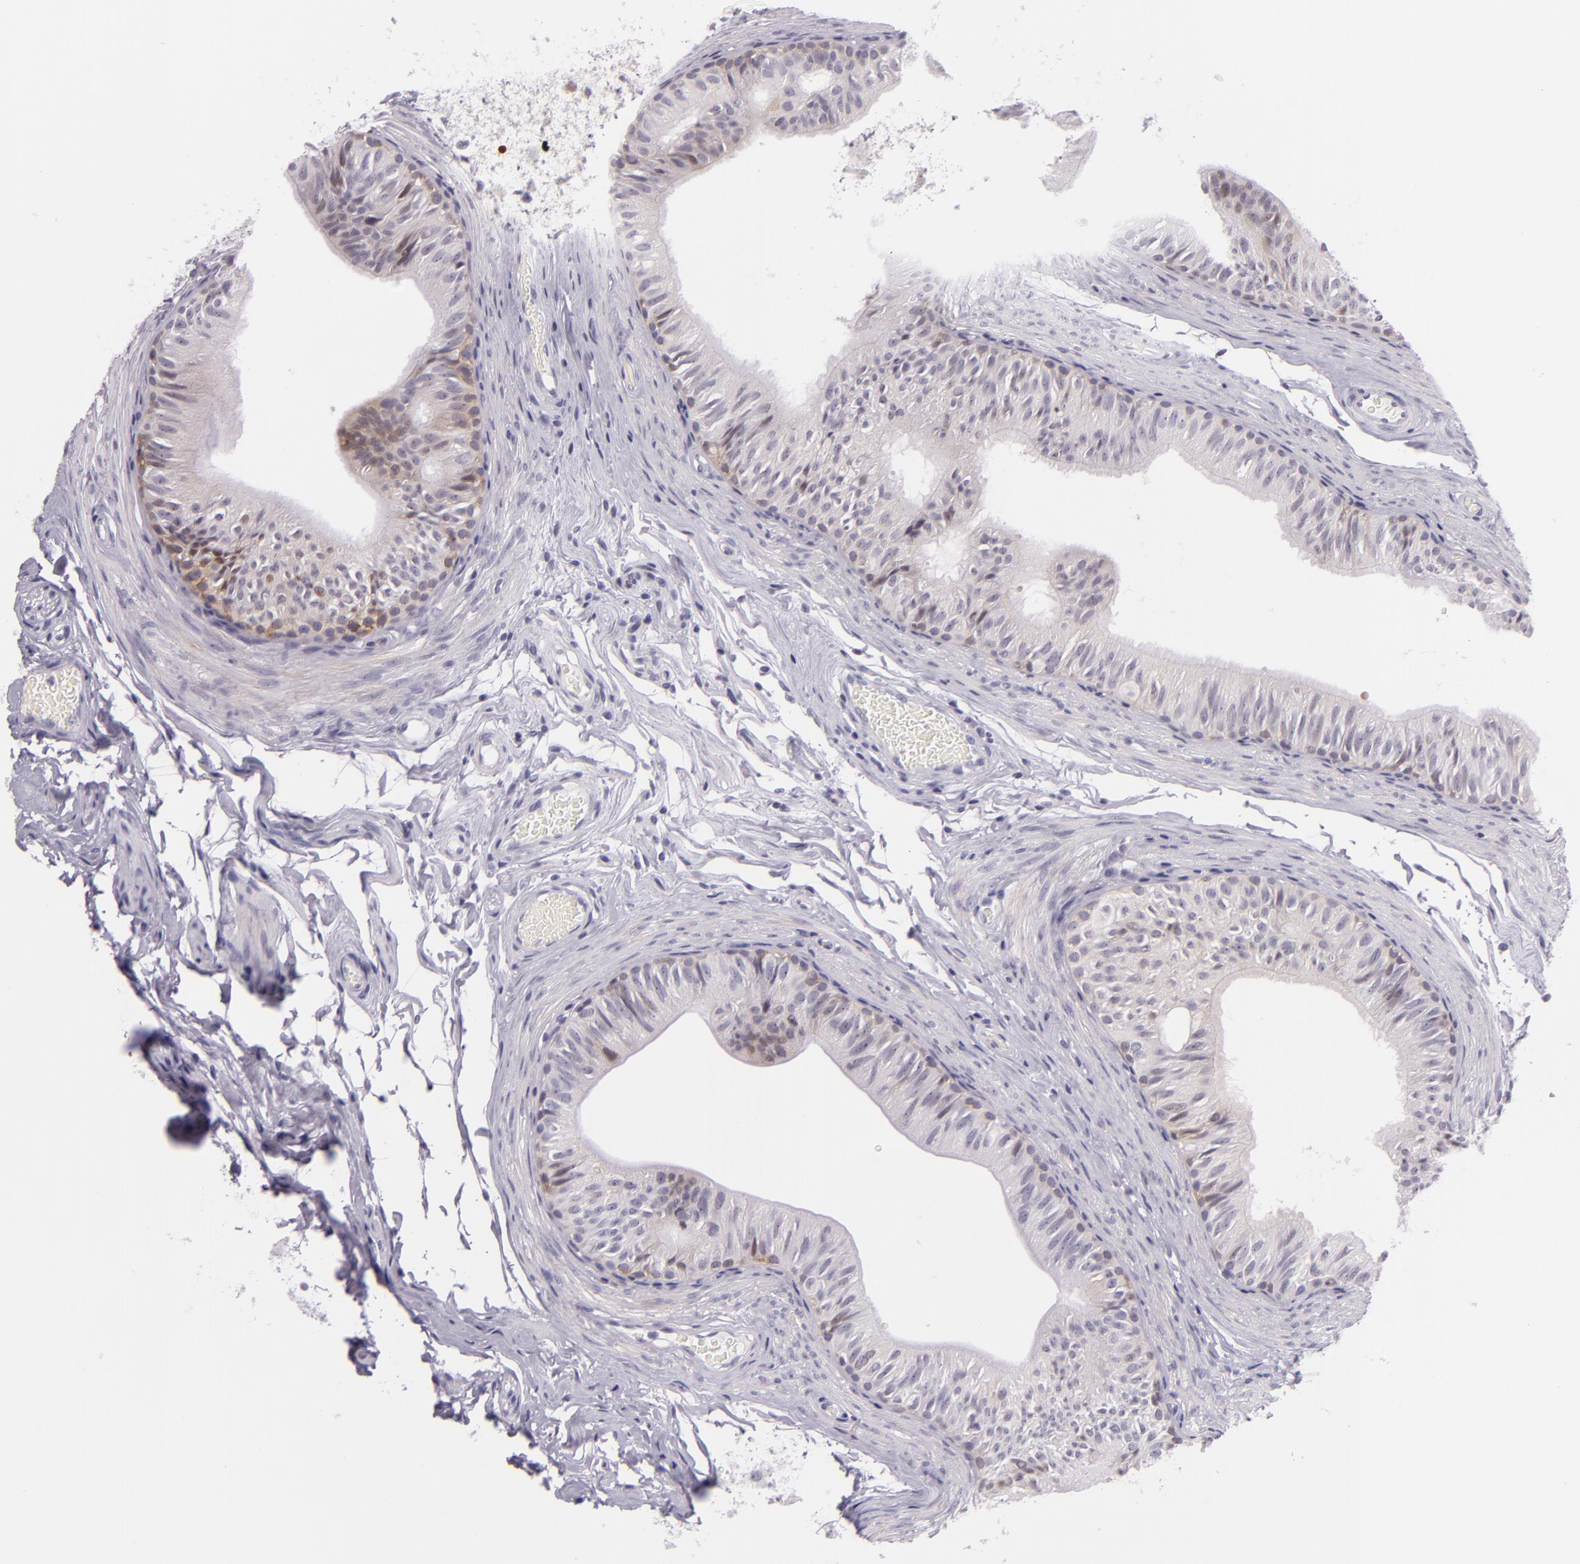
{"staining": {"intensity": "moderate", "quantity": "25%-75%", "location": "cytoplasmic/membranous"}, "tissue": "epididymis", "cell_type": "Glandular cells", "image_type": "normal", "snomed": [{"axis": "morphology", "description": "Normal tissue, NOS"}, {"axis": "topography", "description": "Testis"}, {"axis": "topography", "description": "Epididymis"}], "caption": "Brown immunohistochemical staining in unremarkable epididymis demonstrates moderate cytoplasmic/membranous positivity in approximately 25%-75% of glandular cells.", "gene": "HSP90AA1", "patient": {"sex": "male", "age": 36}}